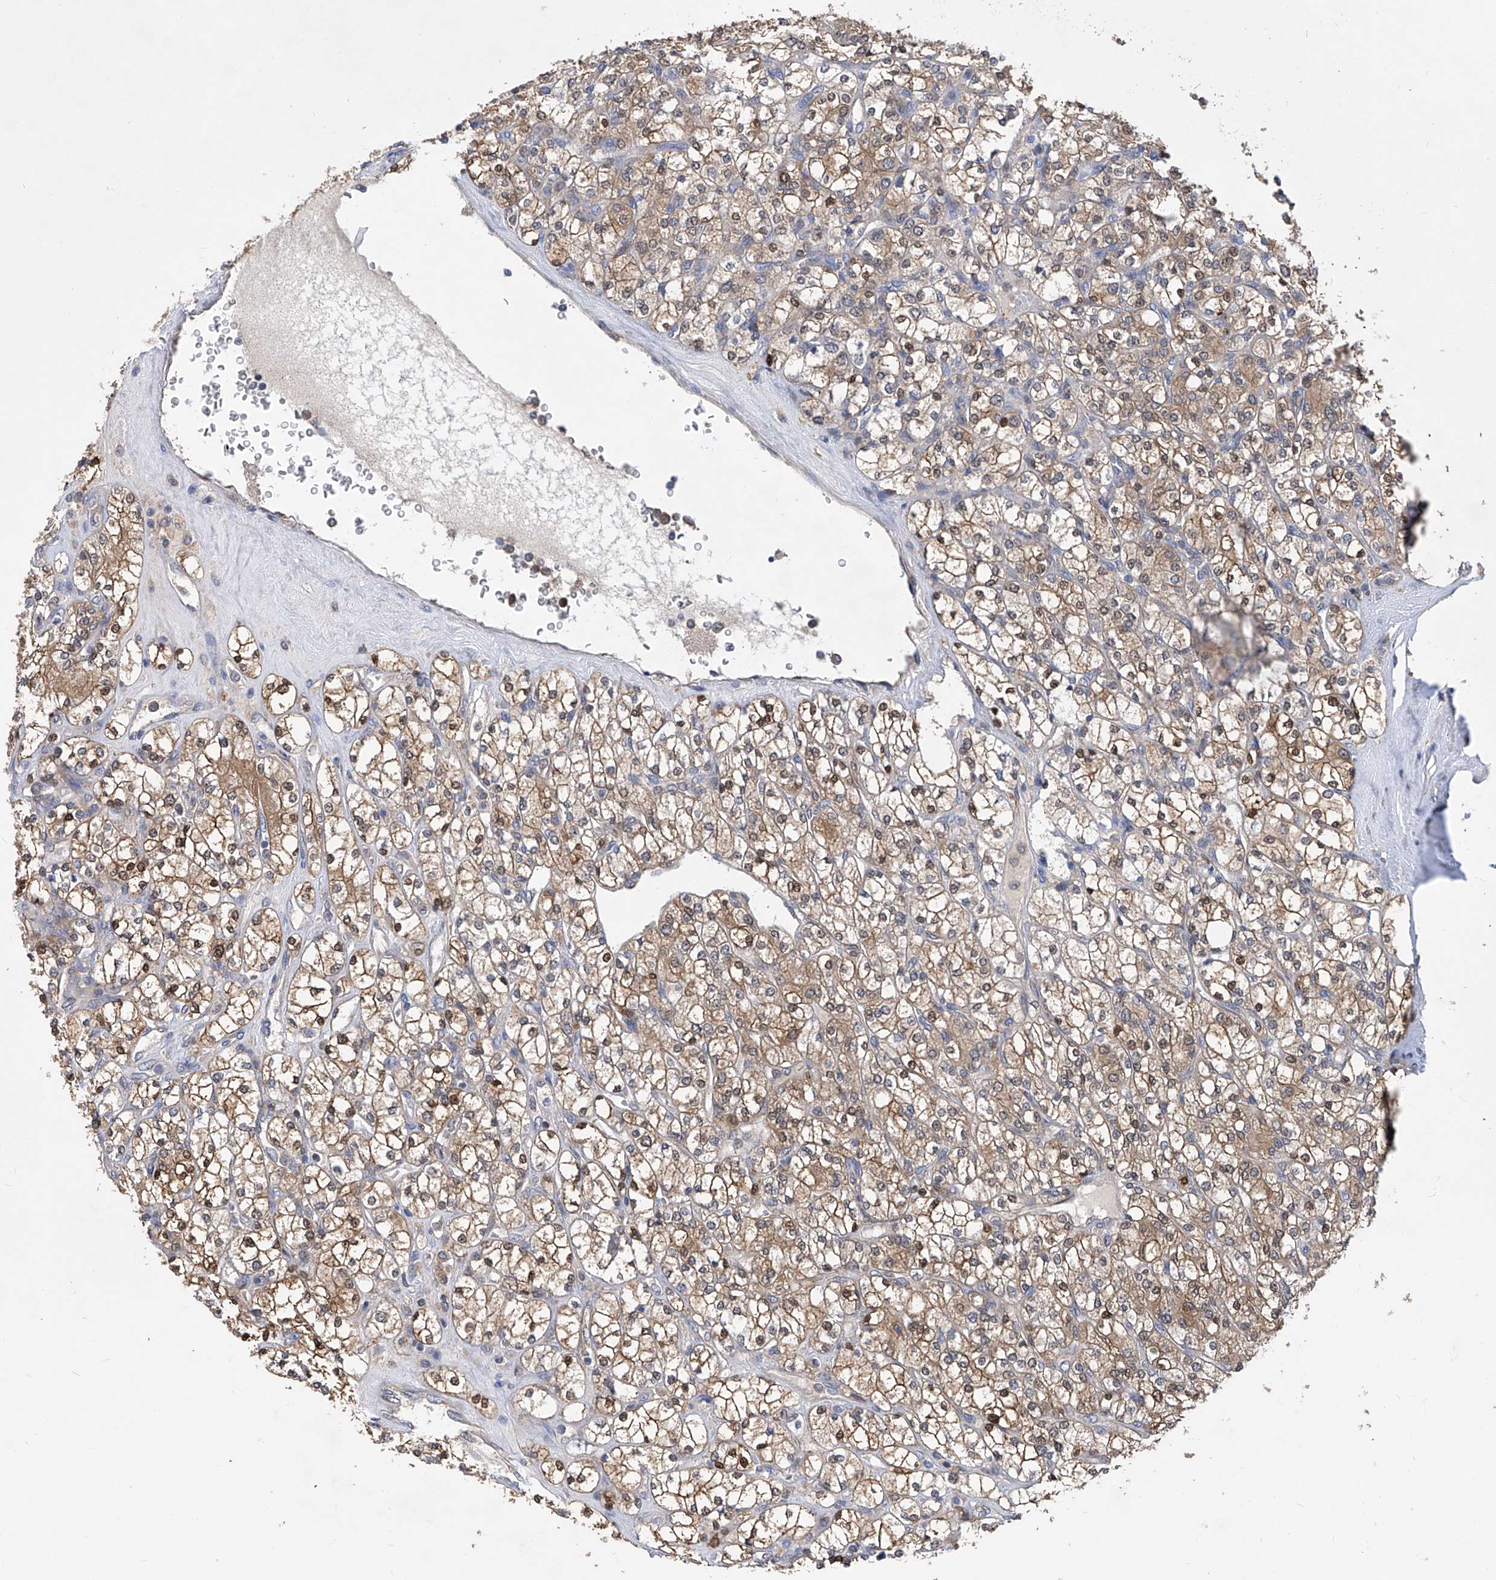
{"staining": {"intensity": "moderate", "quantity": ">75%", "location": "cytoplasmic/membranous,nuclear"}, "tissue": "renal cancer", "cell_type": "Tumor cells", "image_type": "cancer", "snomed": [{"axis": "morphology", "description": "Adenocarcinoma, NOS"}, {"axis": "topography", "description": "Kidney"}], "caption": "The image displays staining of renal cancer, revealing moderate cytoplasmic/membranous and nuclear protein positivity (brown color) within tumor cells. Nuclei are stained in blue.", "gene": "SPATA20", "patient": {"sex": "male", "age": 77}}